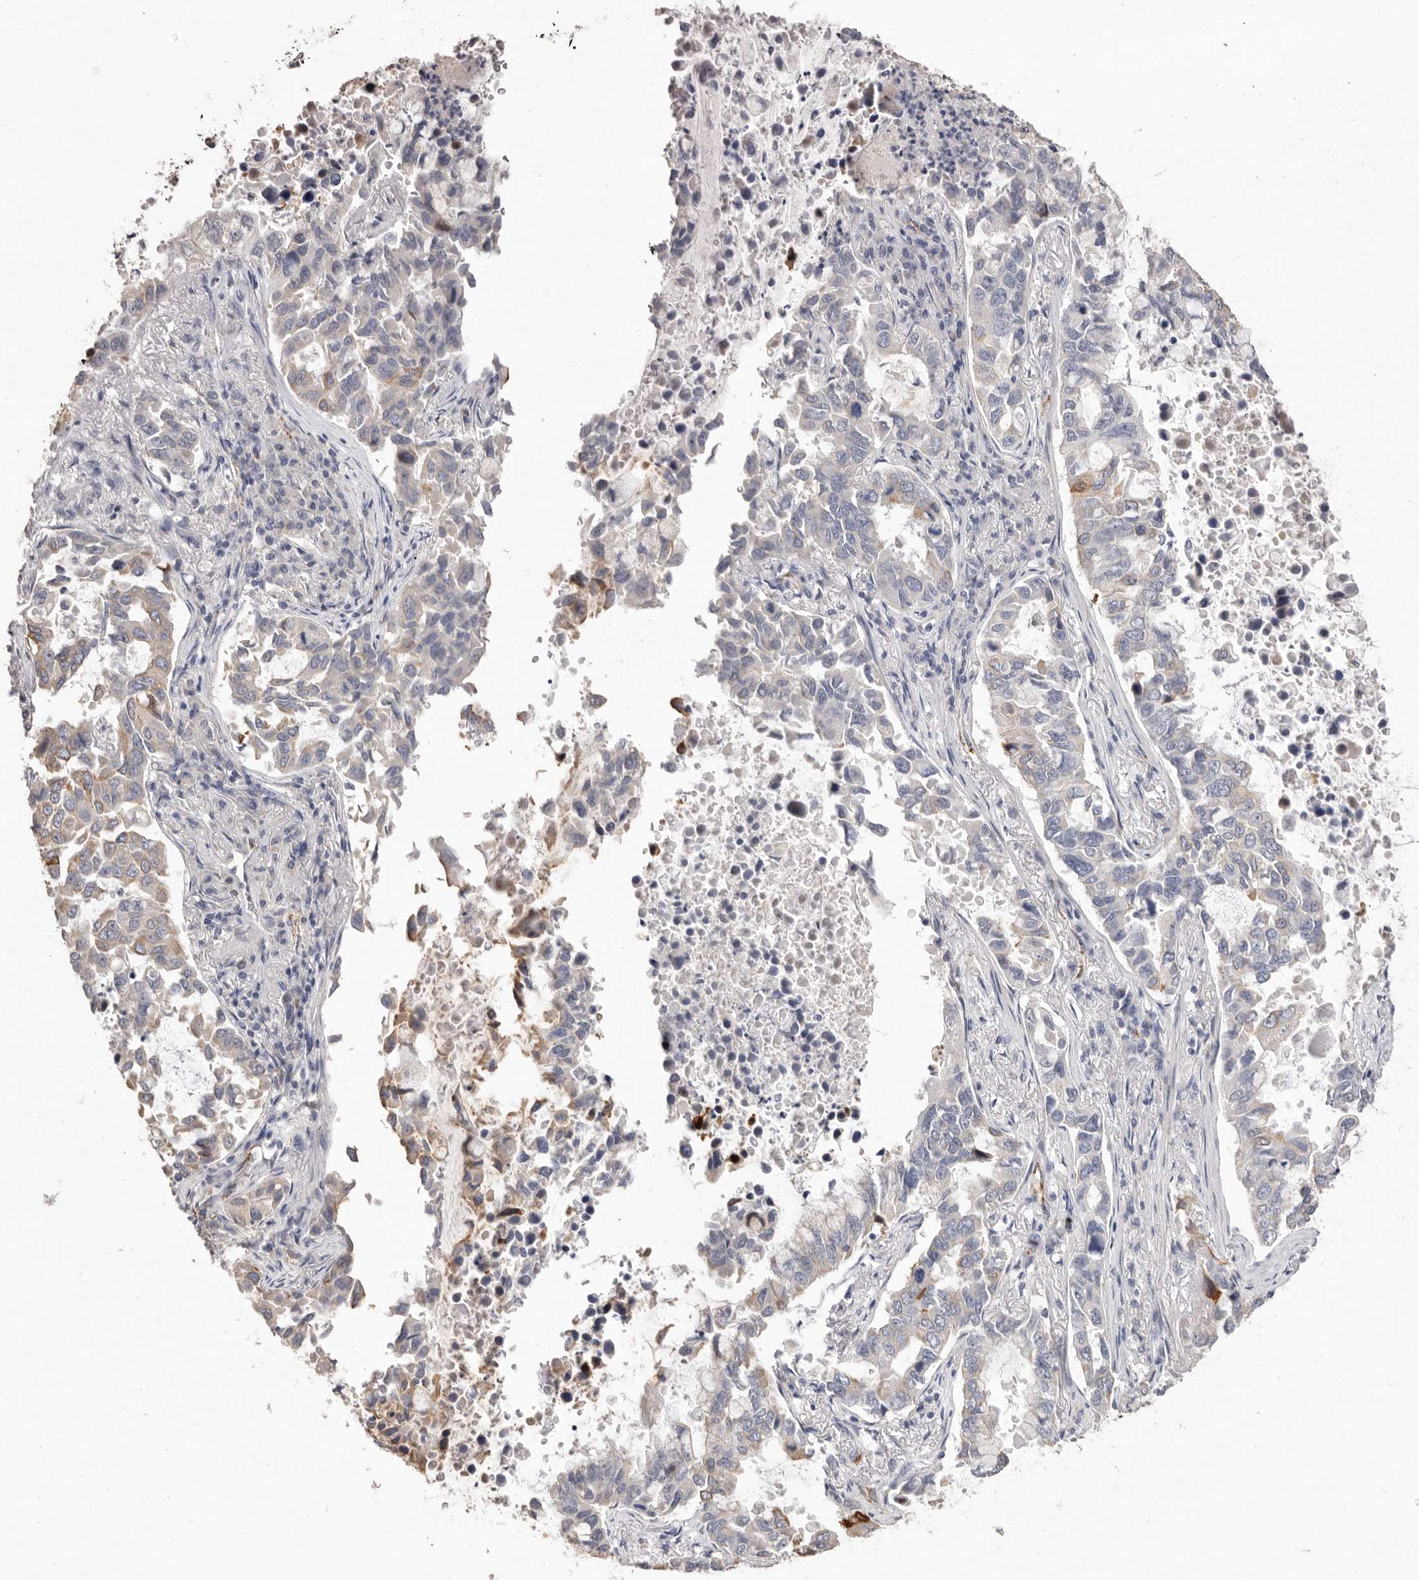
{"staining": {"intensity": "weak", "quantity": "<25%", "location": "cytoplasmic/membranous"}, "tissue": "lung cancer", "cell_type": "Tumor cells", "image_type": "cancer", "snomed": [{"axis": "morphology", "description": "Adenocarcinoma, NOS"}, {"axis": "topography", "description": "Lung"}], "caption": "Immunohistochemical staining of lung cancer displays no significant expression in tumor cells.", "gene": "ZYG11B", "patient": {"sex": "male", "age": 64}}